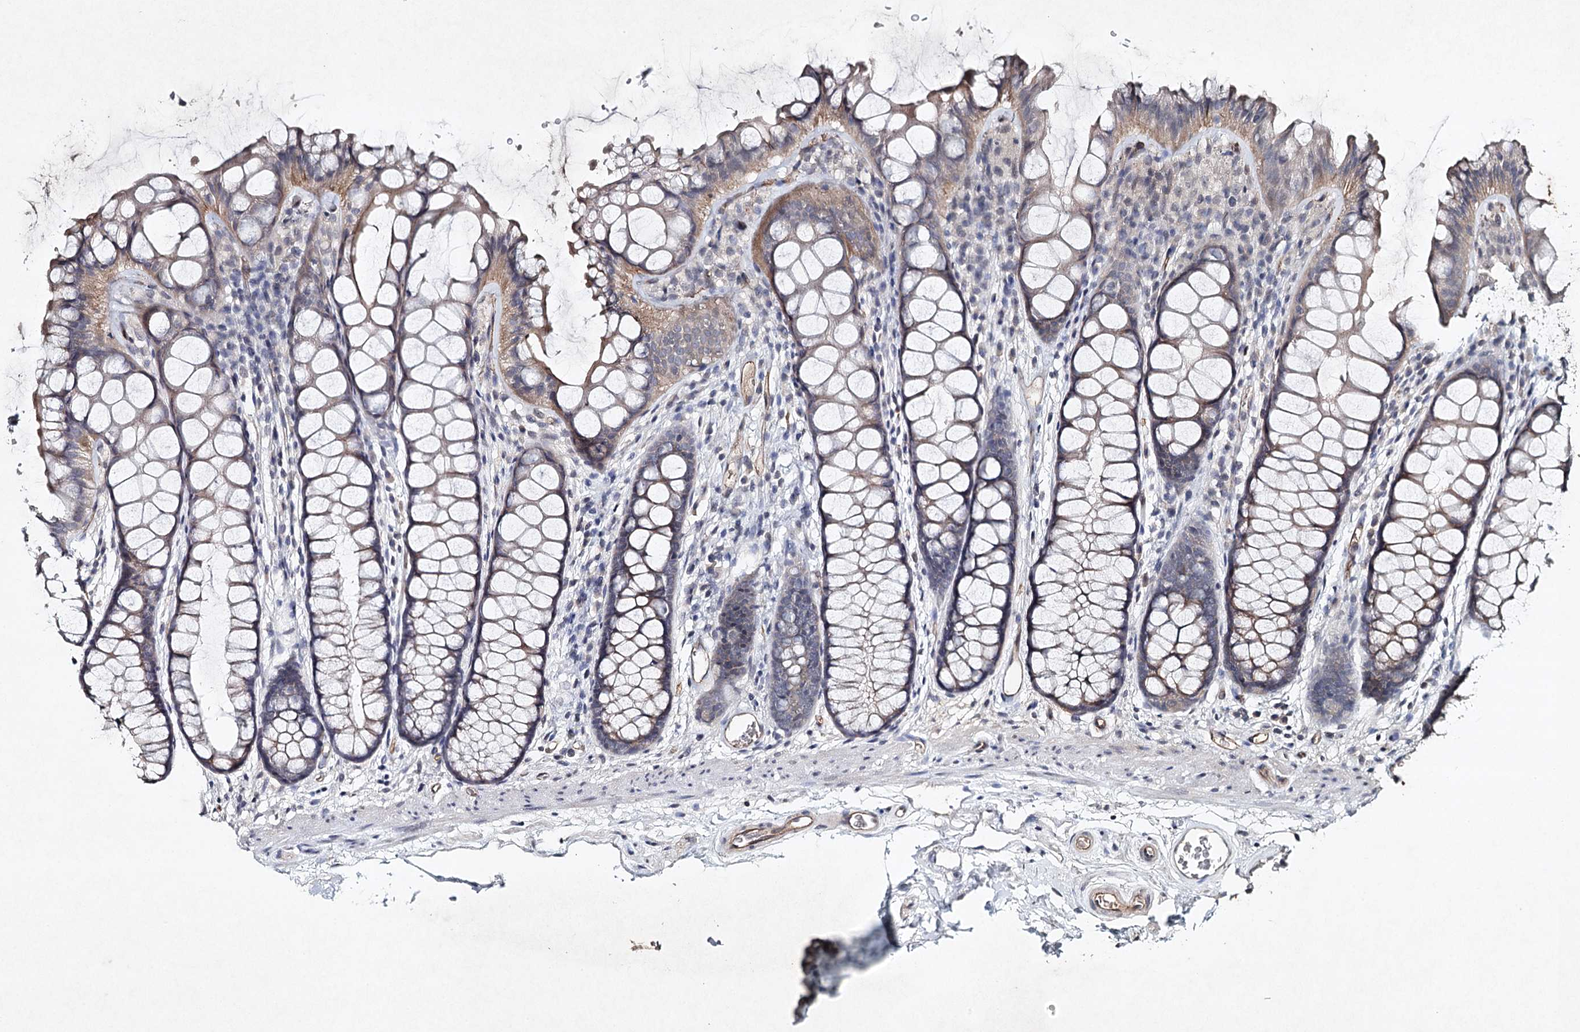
{"staining": {"intensity": "moderate", "quantity": "<25%", "location": "cytoplasmic/membranous"}, "tissue": "colon", "cell_type": "Endothelial cells", "image_type": "normal", "snomed": [{"axis": "morphology", "description": "Normal tissue, NOS"}, {"axis": "topography", "description": "Colon"}], "caption": "Immunohistochemical staining of benign colon exhibits moderate cytoplasmic/membranous protein staining in approximately <25% of endothelial cells. Nuclei are stained in blue.", "gene": "SYNPO", "patient": {"sex": "female", "age": 82}}